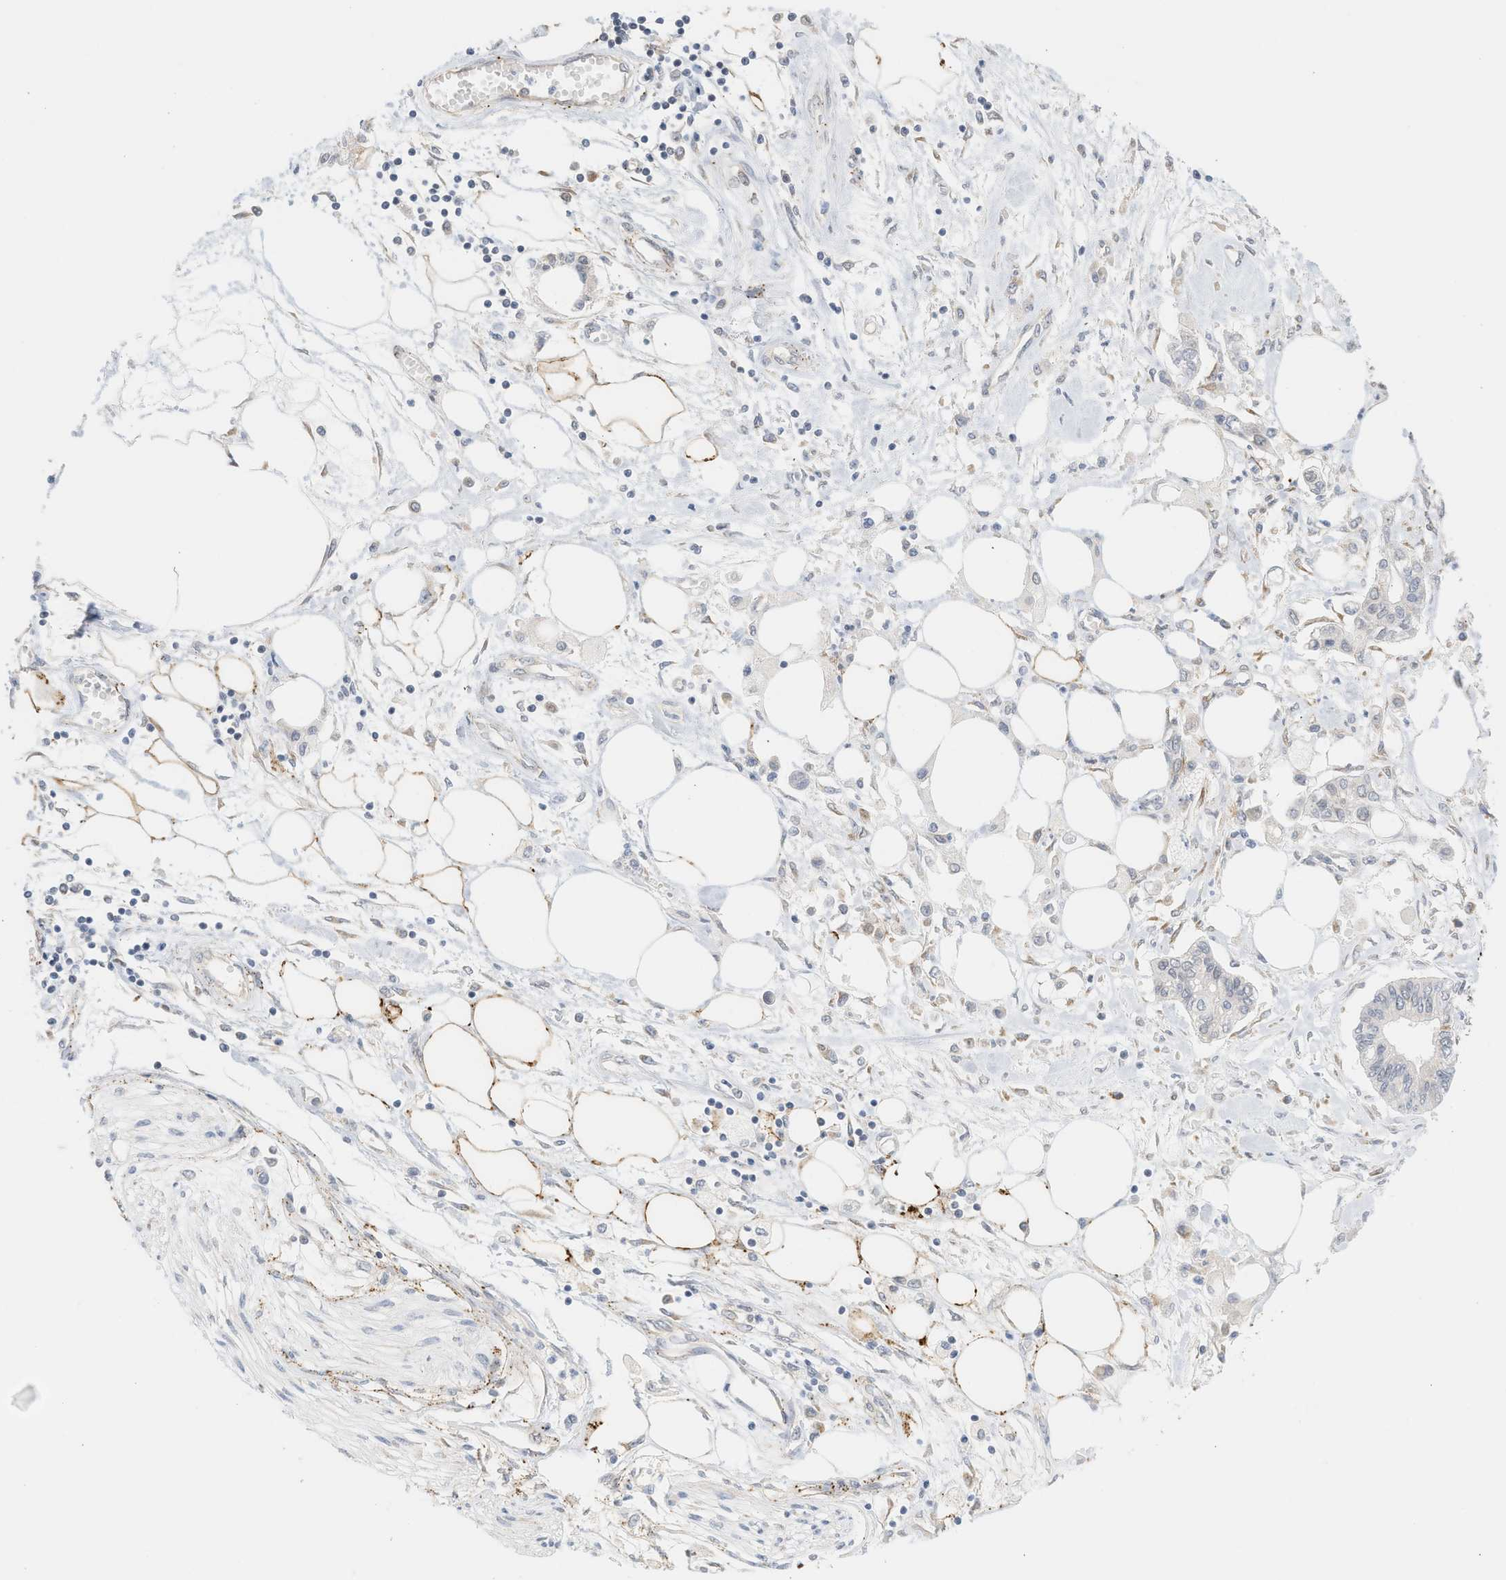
{"staining": {"intensity": "weak", "quantity": "<25%", "location": "cytoplasmic/membranous"}, "tissue": "pancreatic cancer", "cell_type": "Tumor cells", "image_type": "cancer", "snomed": [{"axis": "morphology", "description": "Adenocarcinoma, NOS"}, {"axis": "topography", "description": "Pancreas"}], "caption": "DAB (3,3'-diaminobenzidine) immunohistochemical staining of pancreatic cancer (adenocarcinoma) demonstrates no significant expression in tumor cells.", "gene": "SVOP", "patient": {"sex": "female", "age": 77}}